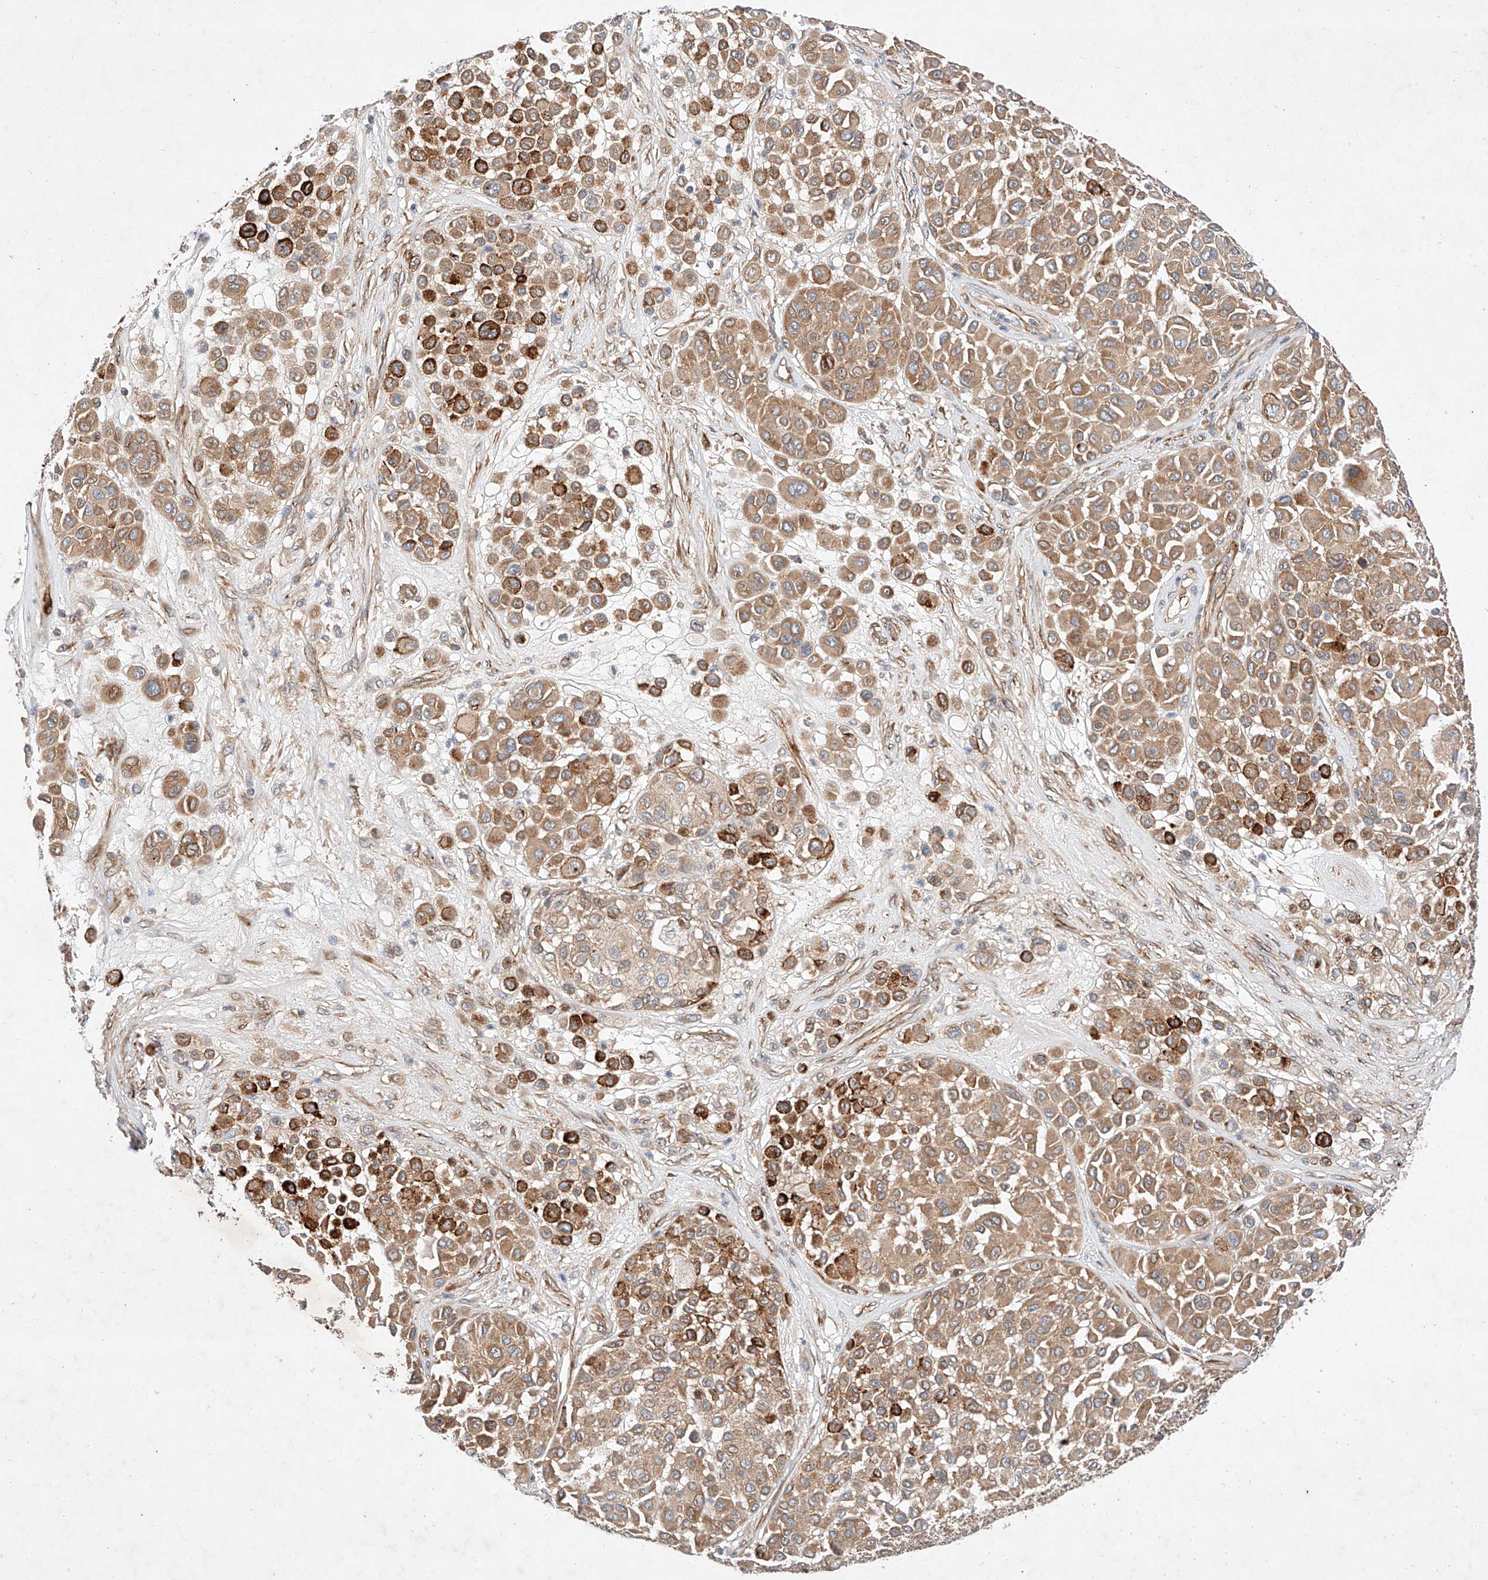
{"staining": {"intensity": "moderate", "quantity": ">75%", "location": "cytoplasmic/membranous"}, "tissue": "melanoma", "cell_type": "Tumor cells", "image_type": "cancer", "snomed": [{"axis": "morphology", "description": "Malignant melanoma, Metastatic site"}, {"axis": "topography", "description": "Soft tissue"}], "caption": "Immunohistochemistry (IHC) staining of malignant melanoma (metastatic site), which reveals medium levels of moderate cytoplasmic/membranous expression in approximately >75% of tumor cells indicating moderate cytoplasmic/membranous protein expression. The staining was performed using DAB (3,3'-diaminobenzidine) (brown) for protein detection and nuclei were counterstained in hematoxylin (blue).", "gene": "RAB23", "patient": {"sex": "male", "age": 41}}